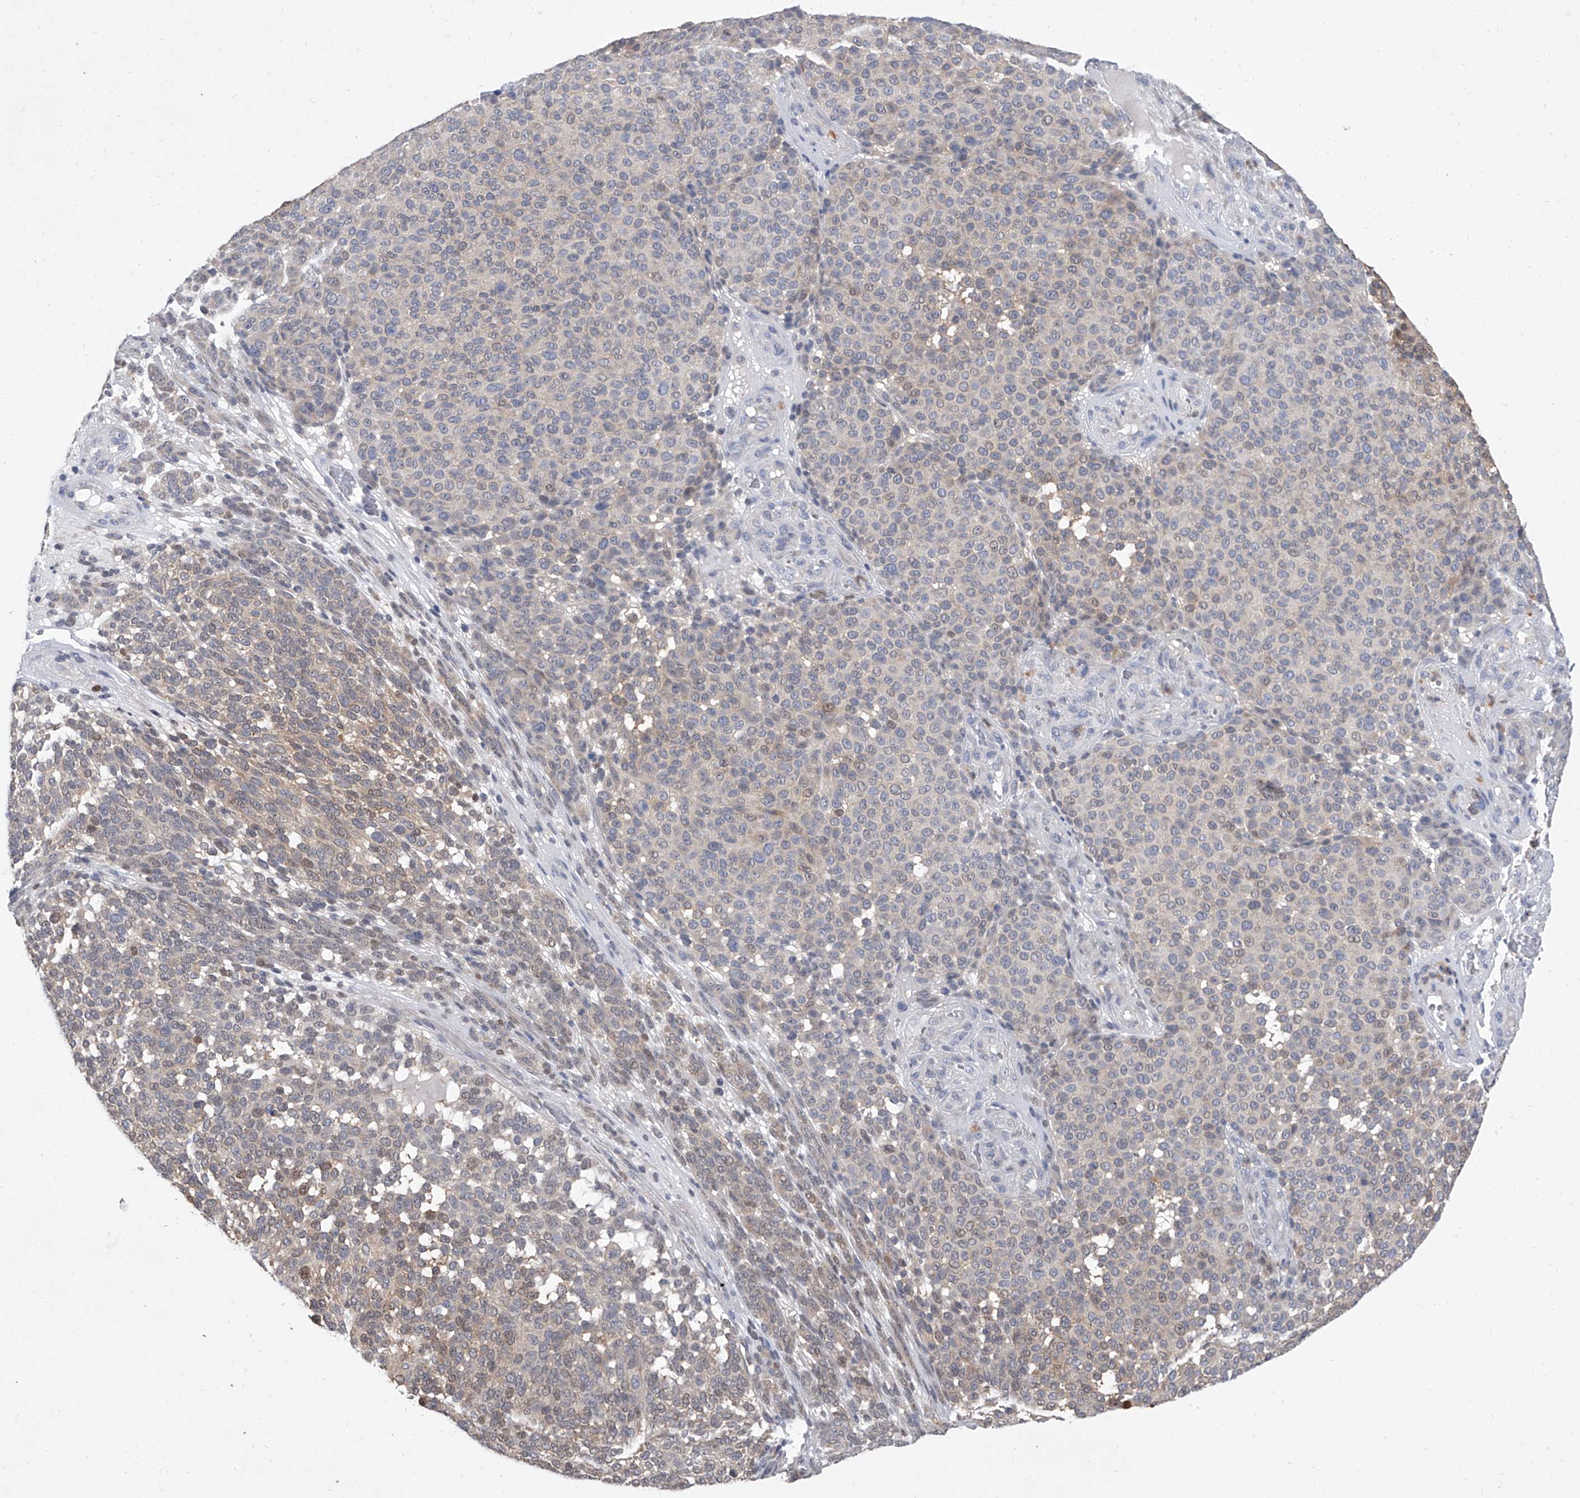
{"staining": {"intensity": "weak", "quantity": "25%-75%", "location": "nuclear"}, "tissue": "melanoma", "cell_type": "Tumor cells", "image_type": "cancer", "snomed": [{"axis": "morphology", "description": "Malignant melanoma, NOS"}, {"axis": "topography", "description": "Skin"}], "caption": "Immunohistochemical staining of melanoma reveals low levels of weak nuclear expression in approximately 25%-75% of tumor cells.", "gene": "BHLHE23", "patient": {"sex": "male", "age": 49}}